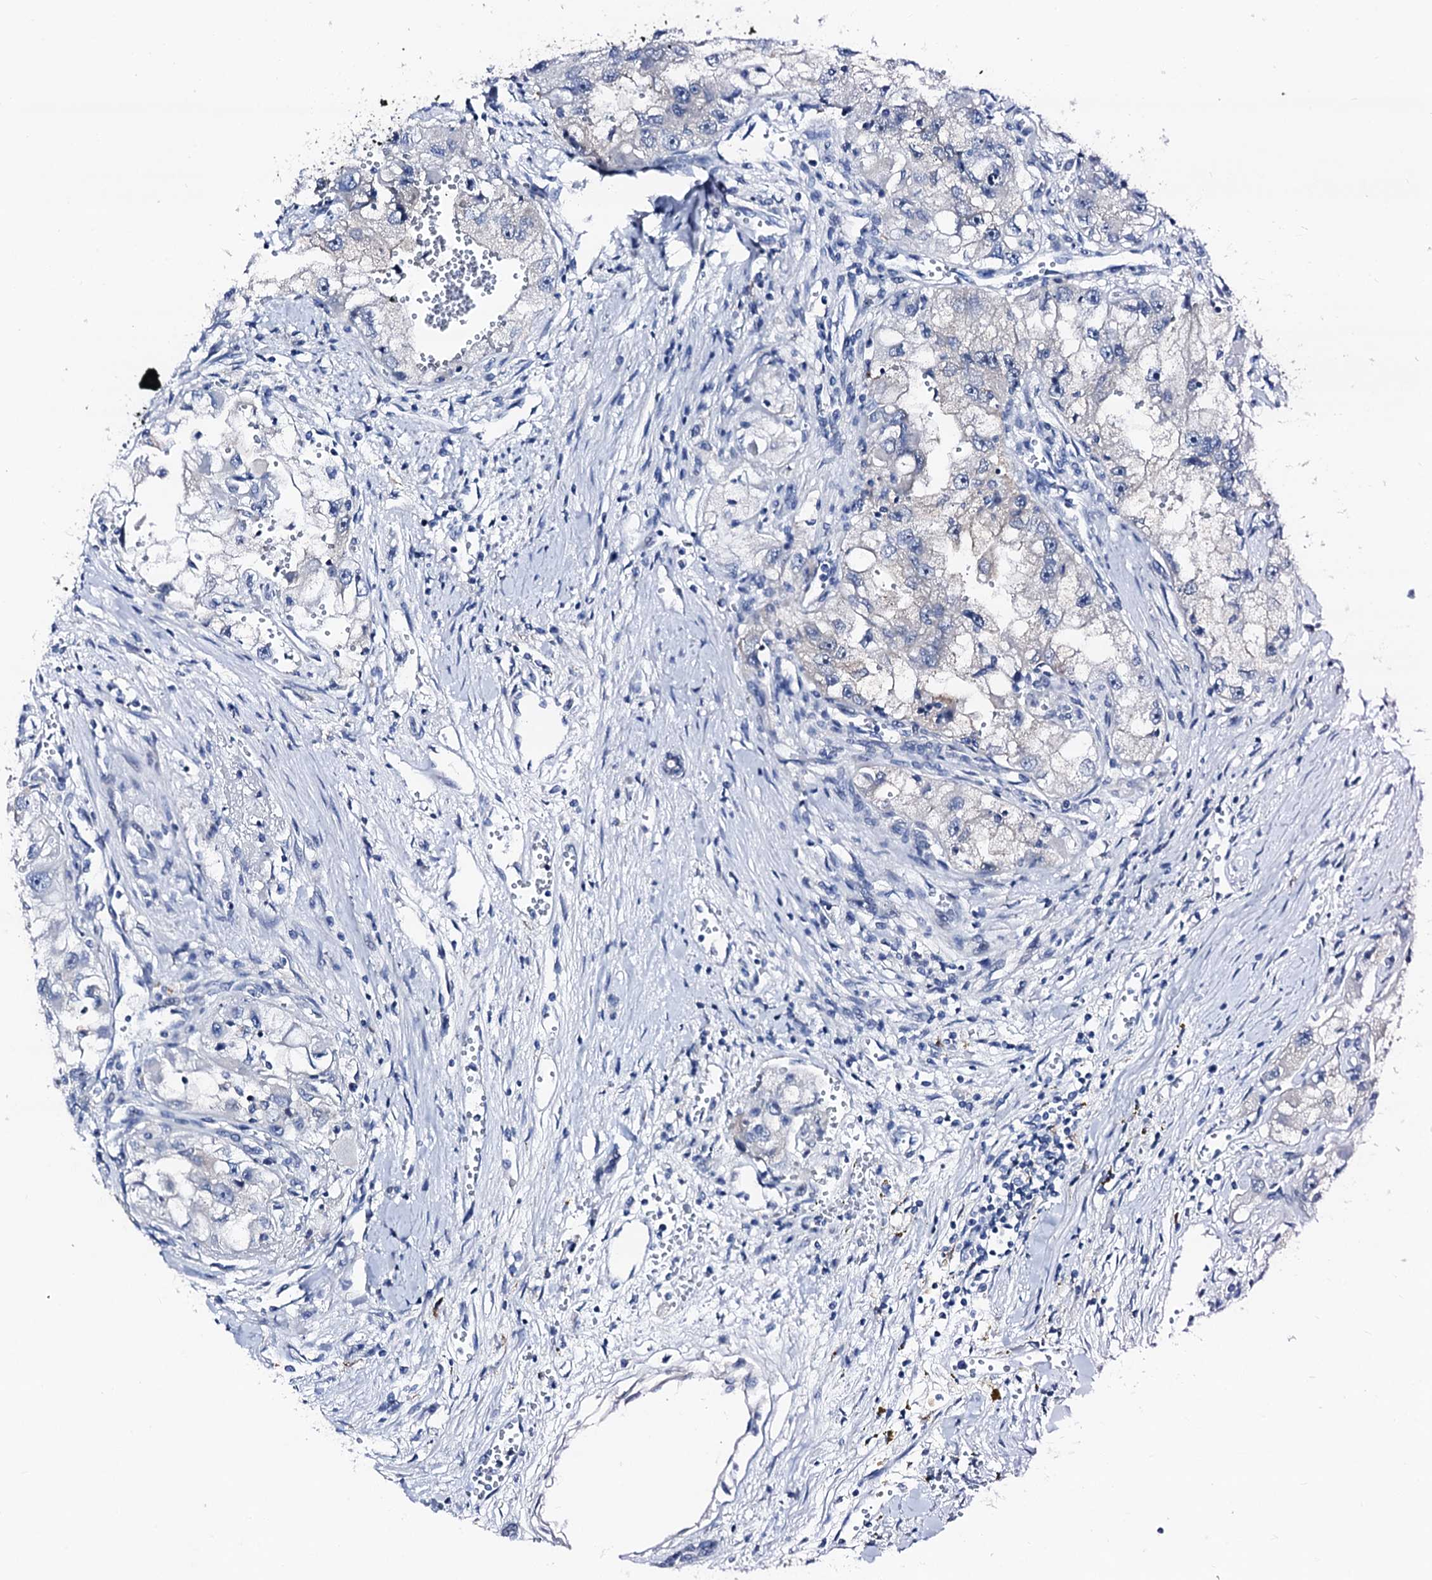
{"staining": {"intensity": "negative", "quantity": "none", "location": "none"}, "tissue": "renal cancer", "cell_type": "Tumor cells", "image_type": "cancer", "snomed": [{"axis": "morphology", "description": "Adenocarcinoma, NOS"}, {"axis": "topography", "description": "Kidney"}], "caption": "A micrograph of human adenocarcinoma (renal) is negative for staining in tumor cells. (DAB immunohistochemistry with hematoxylin counter stain).", "gene": "TRAFD1", "patient": {"sex": "male", "age": 63}}